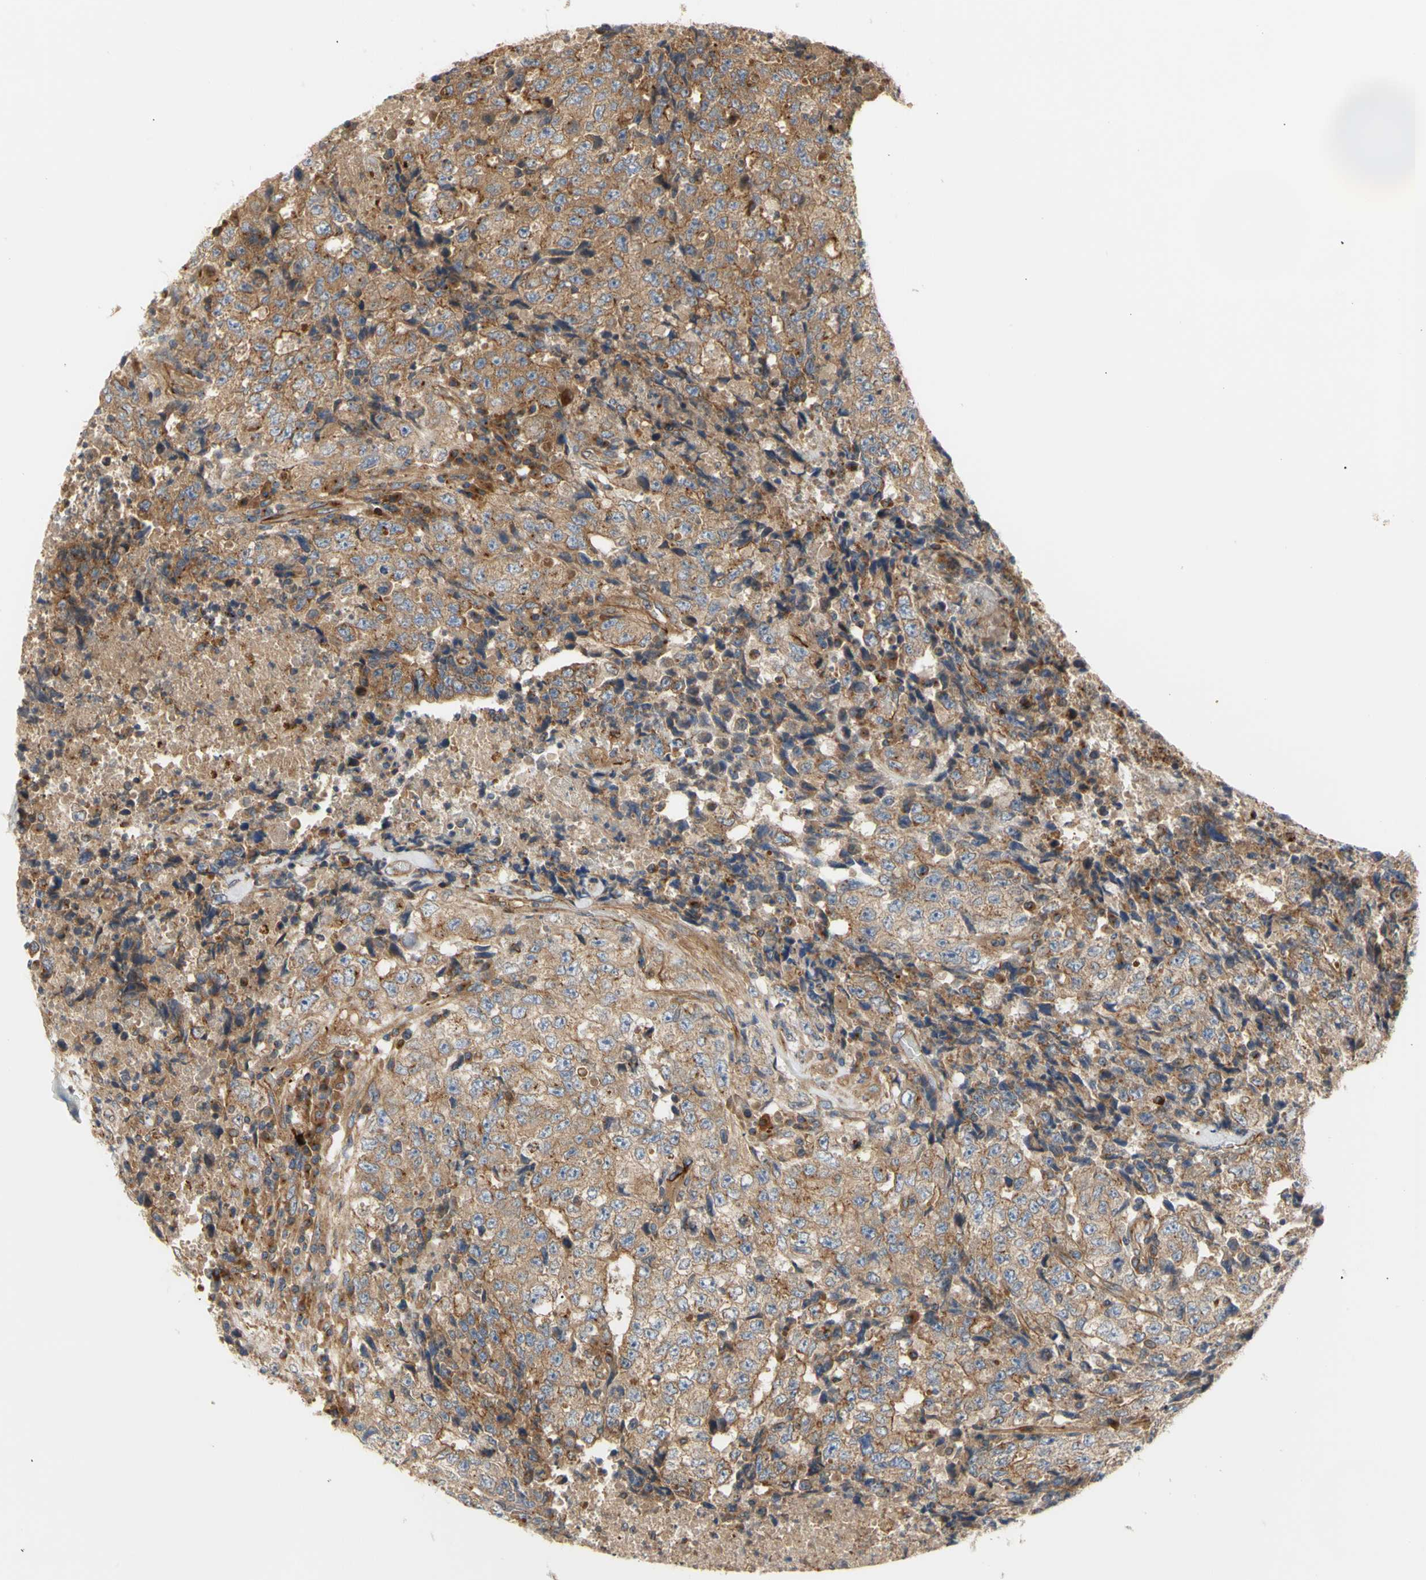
{"staining": {"intensity": "moderate", "quantity": ">75%", "location": "cytoplasmic/membranous"}, "tissue": "testis cancer", "cell_type": "Tumor cells", "image_type": "cancer", "snomed": [{"axis": "morphology", "description": "Necrosis, NOS"}, {"axis": "morphology", "description": "Carcinoma, Embryonal, NOS"}, {"axis": "topography", "description": "Testis"}], "caption": "Immunohistochemistry (IHC) photomicrograph of neoplastic tissue: testis cancer stained using immunohistochemistry (IHC) displays medium levels of moderate protein expression localized specifically in the cytoplasmic/membranous of tumor cells, appearing as a cytoplasmic/membranous brown color.", "gene": "TUBG2", "patient": {"sex": "male", "age": 19}}